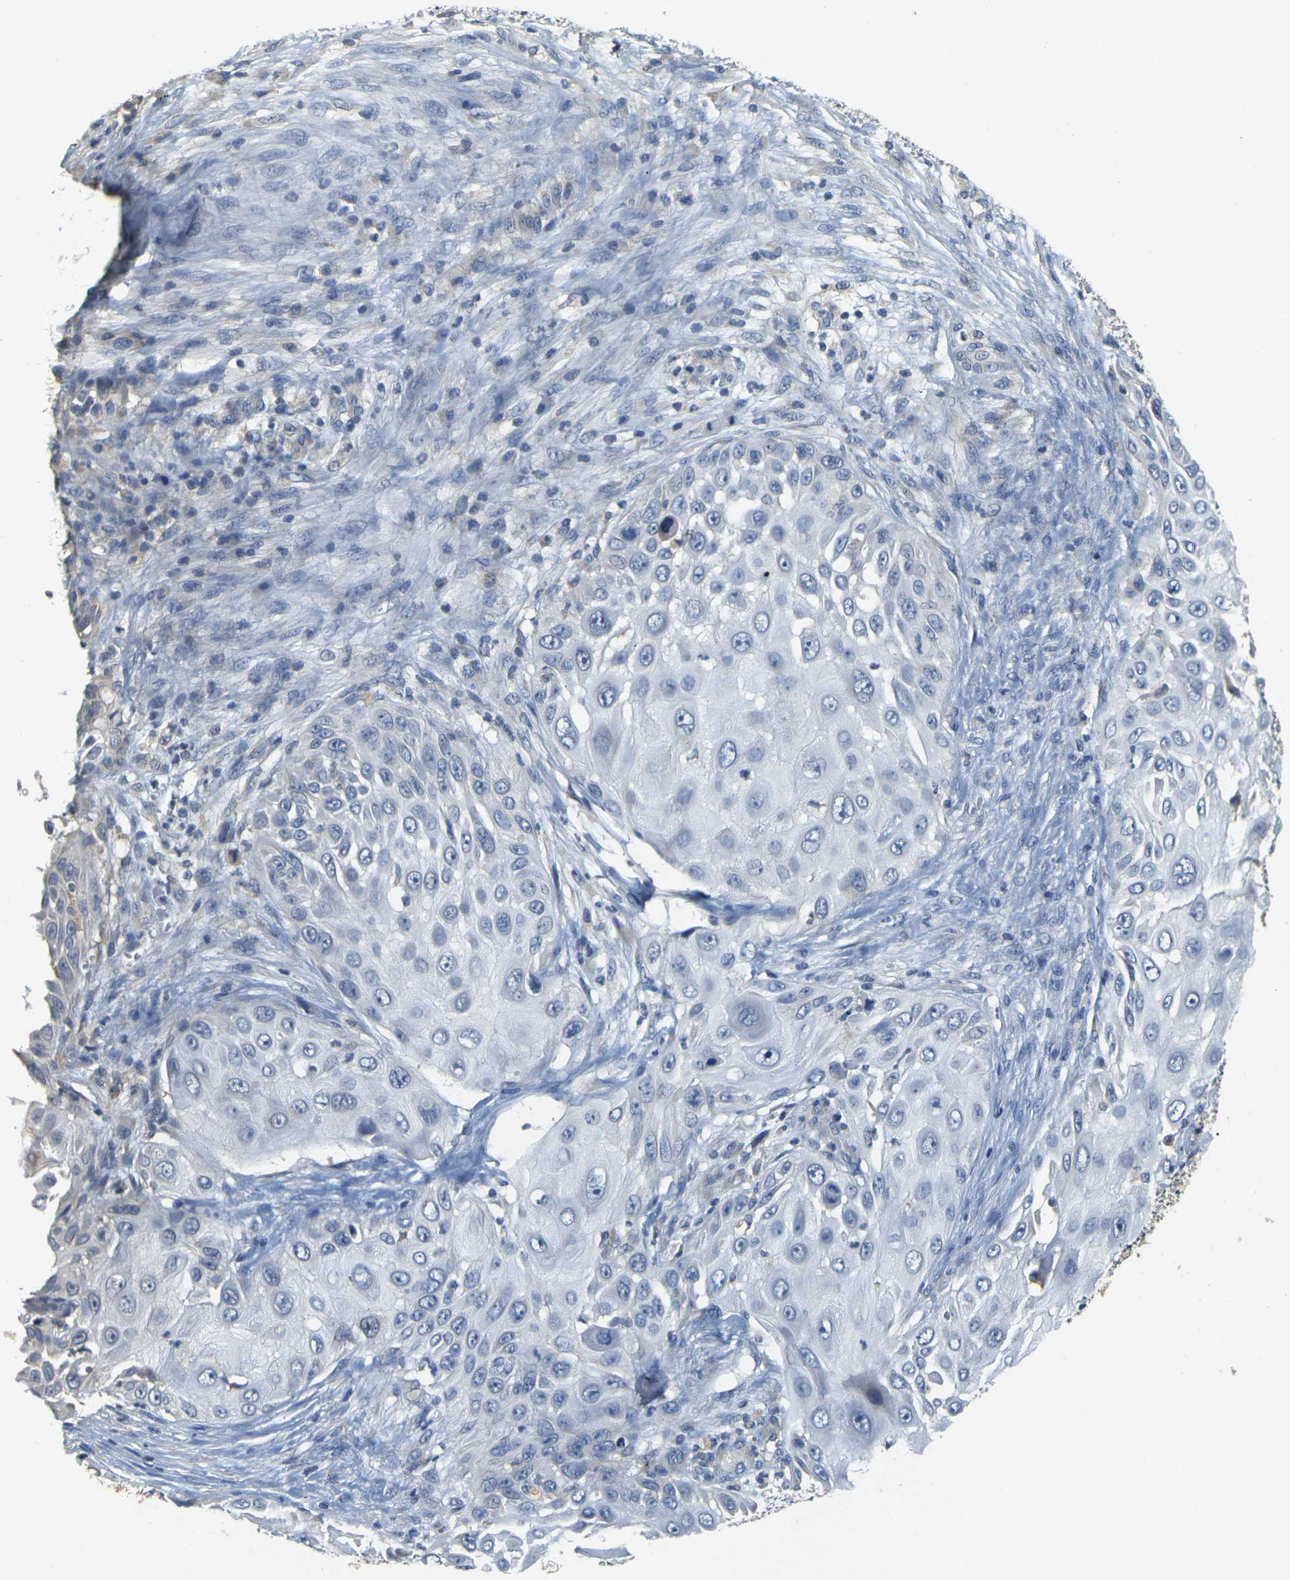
{"staining": {"intensity": "negative", "quantity": "none", "location": "none"}, "tissue": "skin cancer", "cell_type": "Tumor cells", "image_type": "cancer", "snomed": [{"axis": "morphology", "description": "Squamous cell carcinoma, NOS"}, {"axis": "topography", "description": "Skin"}], "caption": "Tumor cells show no significant expression in skin squamous cell carcinoma.", "gene": "GDAP1", "patient": {"sex": "female", "age": 44}}